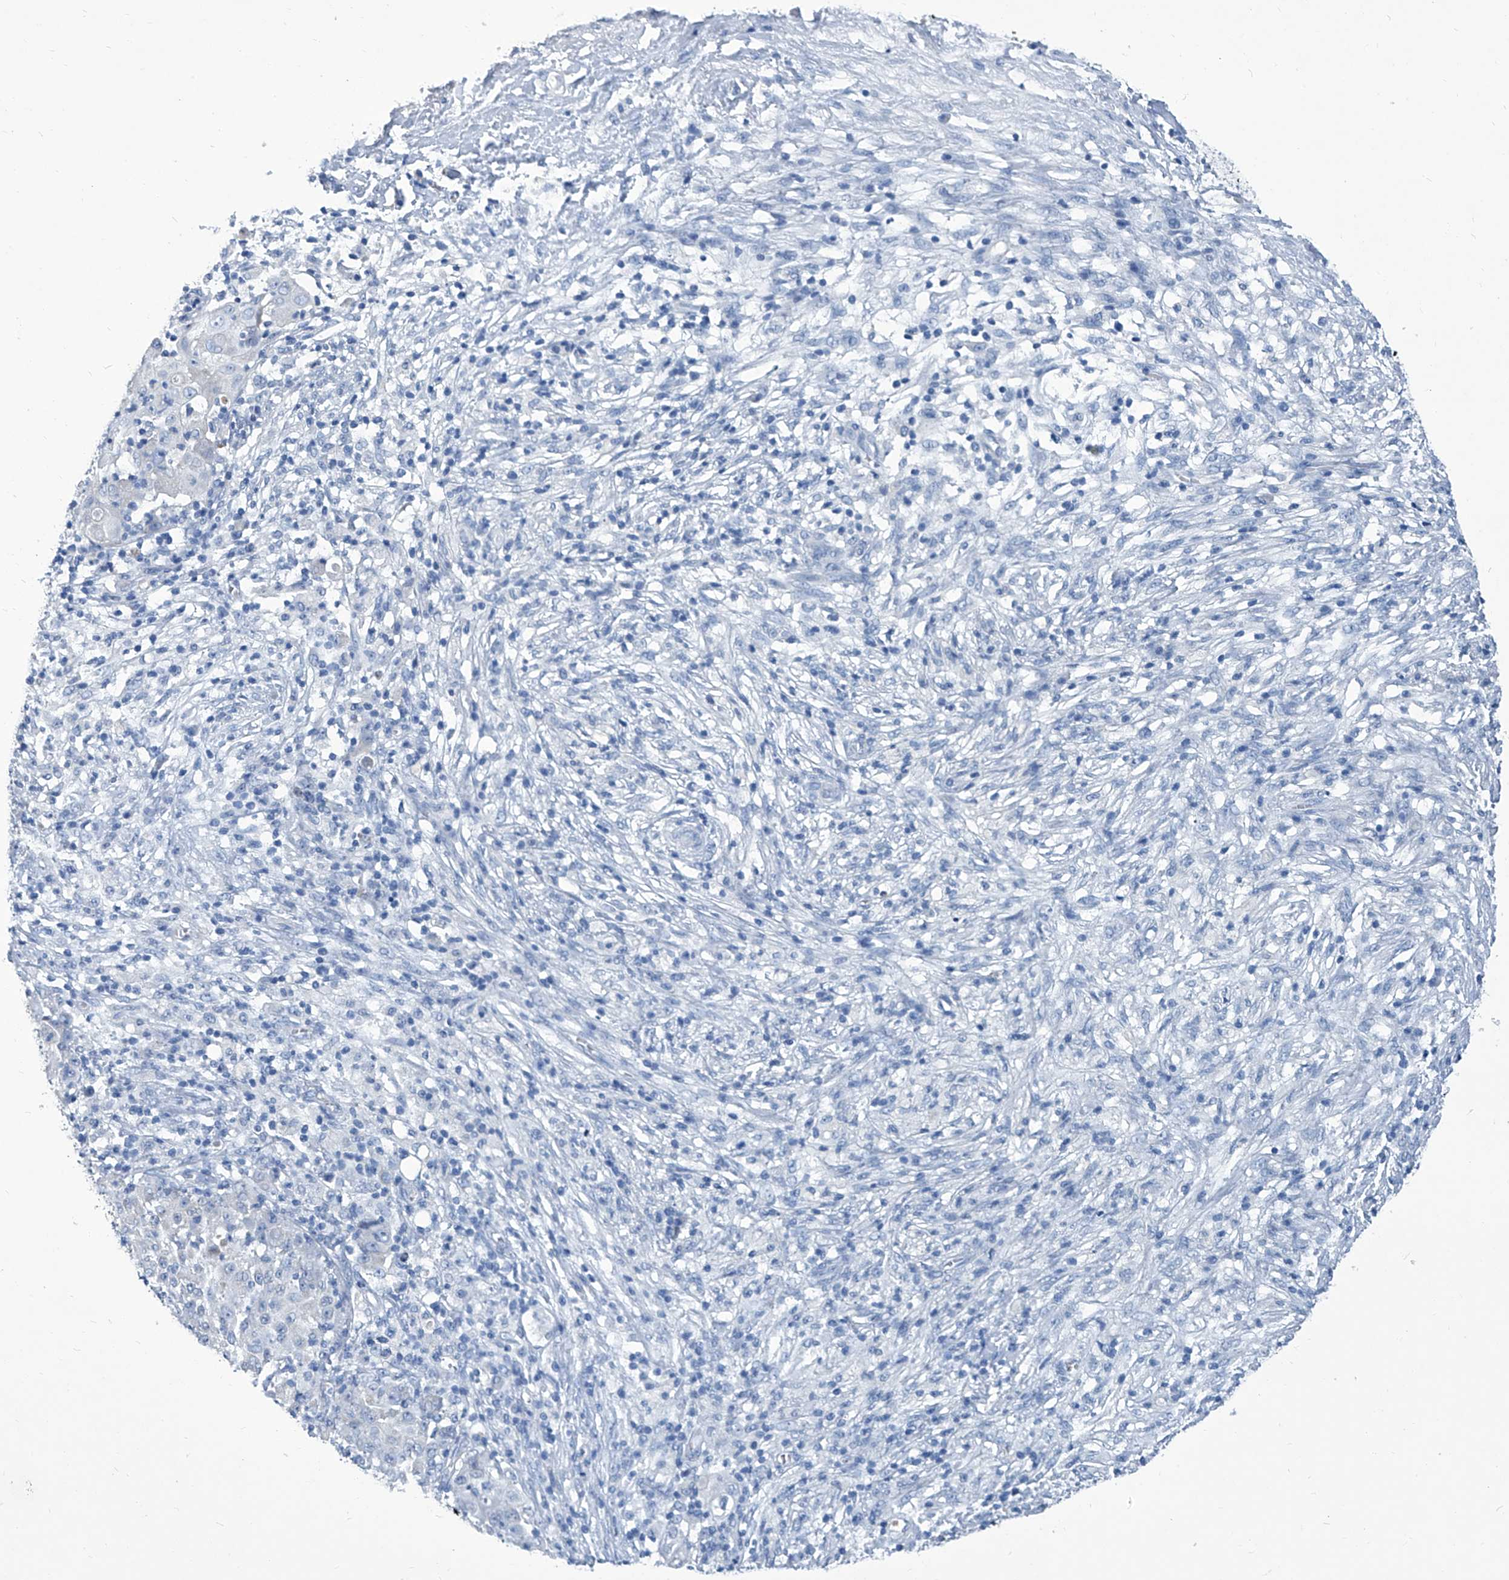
{"staining": {"intensity": "negative", "quantity": "none", "location": "none"}, "tissue": "ovarian cancer", "cell_type": "Tumor cells", "image_type": "cancer", "snomed": [{"axis": "morphology", "description": "Carcinoma, endometroid"}, {"axis": "topography", "description": "Ovary"}], "caption": "Immunohistochemistry (IHC) photomicrograph of neoplastic tissue: human ovarian cancer stained with DAB (3,3'-diaminobenzidine) shows no significant protein positivity in tumor cells.", "gene": "MTARC1", "patient": {"sex": "female", "age": 42}}